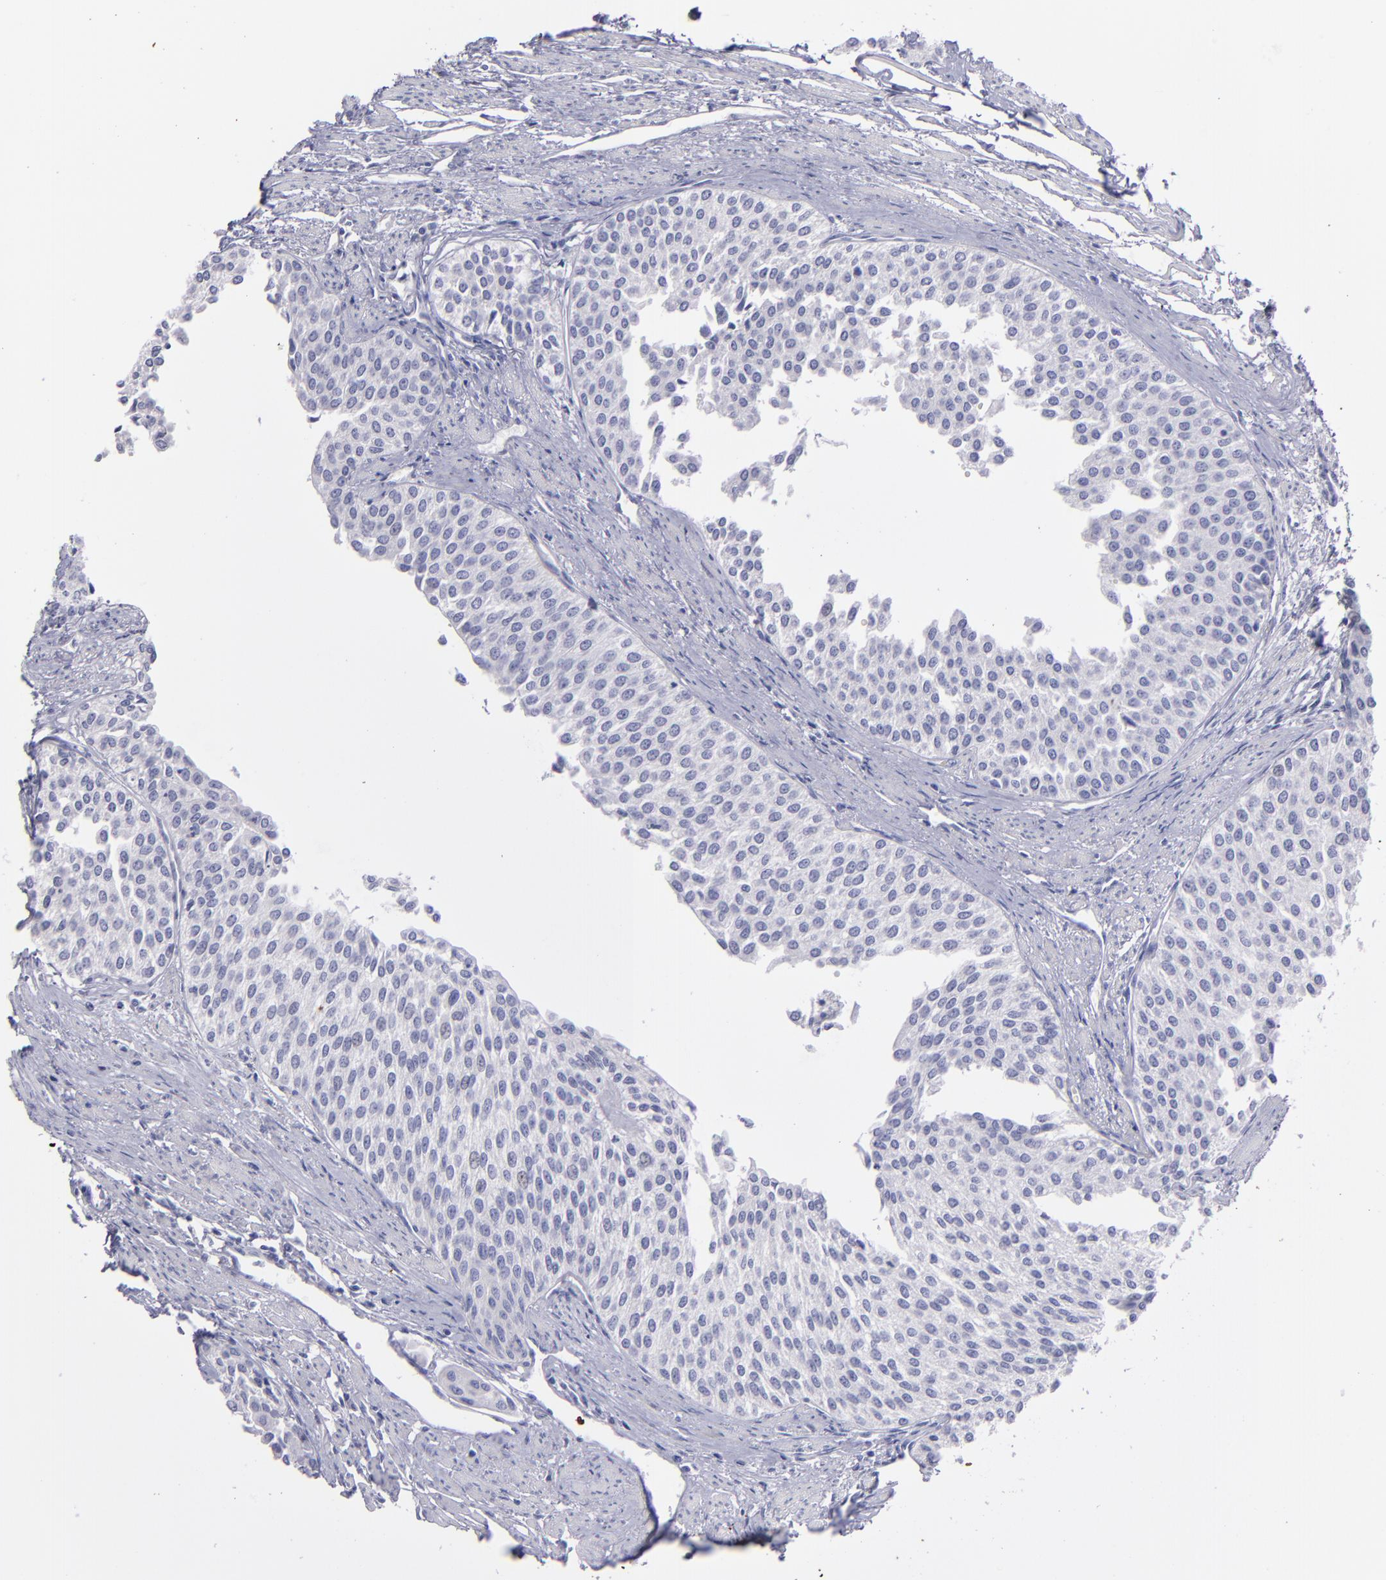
{"staining": {"intensity": "negative", "quantity": "none", "location": "none"}, "tissue": "urothelial cancer", "cell_type": "Tumor cells", "image_type": "cancer", "snomed": [{"axis": "morphology", "description": "Urothelial carcinoma, Low grade"}, {"axis": "topography", "description": "Urinary bladder"}], "caption": "The IHC histopathology image has no significant expression in tumor cells of urothelial cancer tissue.", "gene": "SNAP25", "patient": {"sex": "female", "age": 73}}